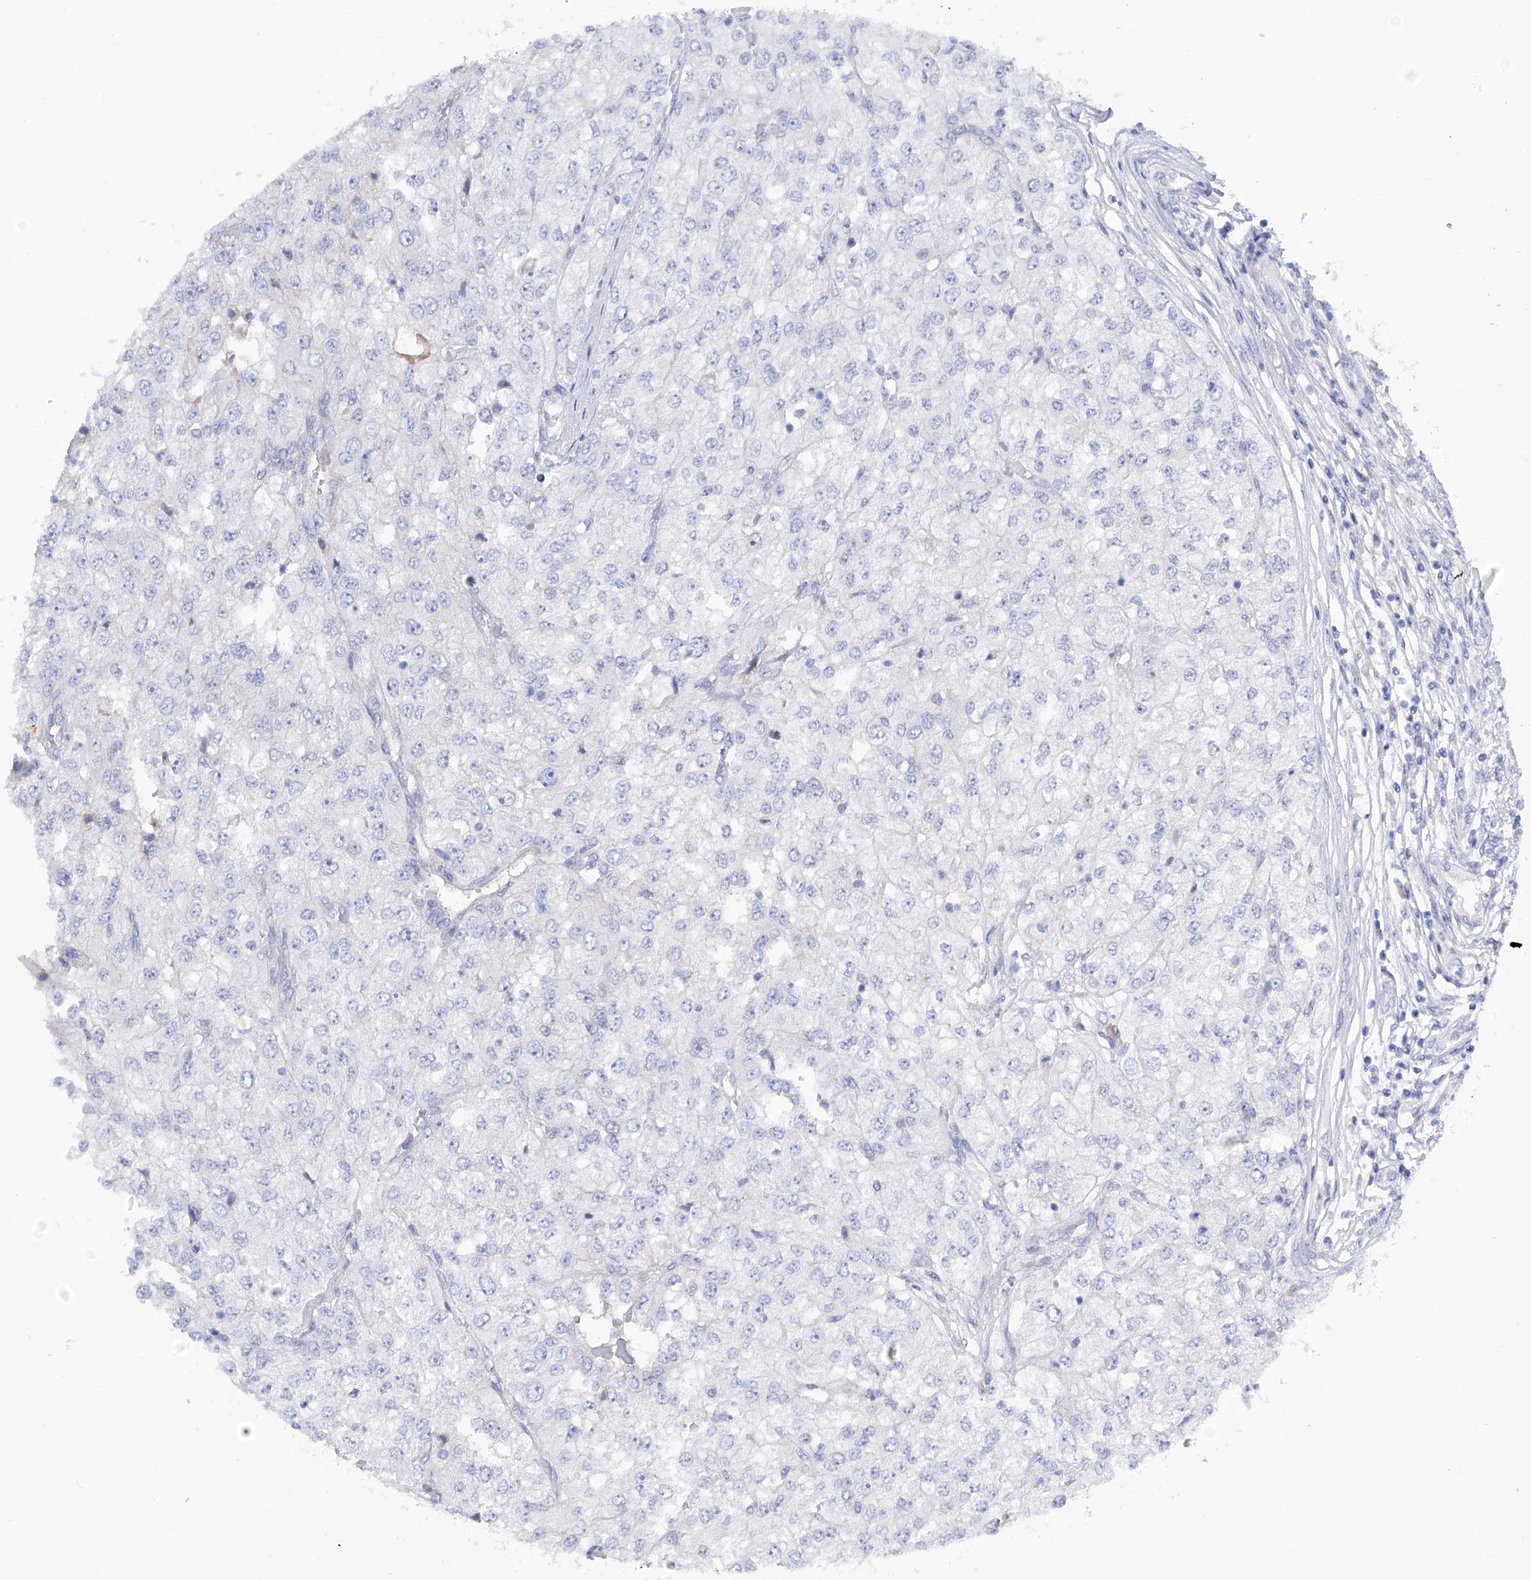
{"staining": {"intensity": "negative", "quantity": "none", "location": "none"}, "tissue": "renal cancer", "cell_type": "Tumor cells", "image_type": "cancer", "snomed": [{"axis": "morphology", "description": "Adenocarcinoma, NOS"}, {"axis": "topography", "description": "Kidney"}], "caption": "High power microscopy image of an immunohistochemistry (IHC) photomicrograph of renal cancer (adenocarcinoma), revealing no significant staining in tumor cells.", "gene": "PGM3", "patient": {"sex": "female", "age": 54}}